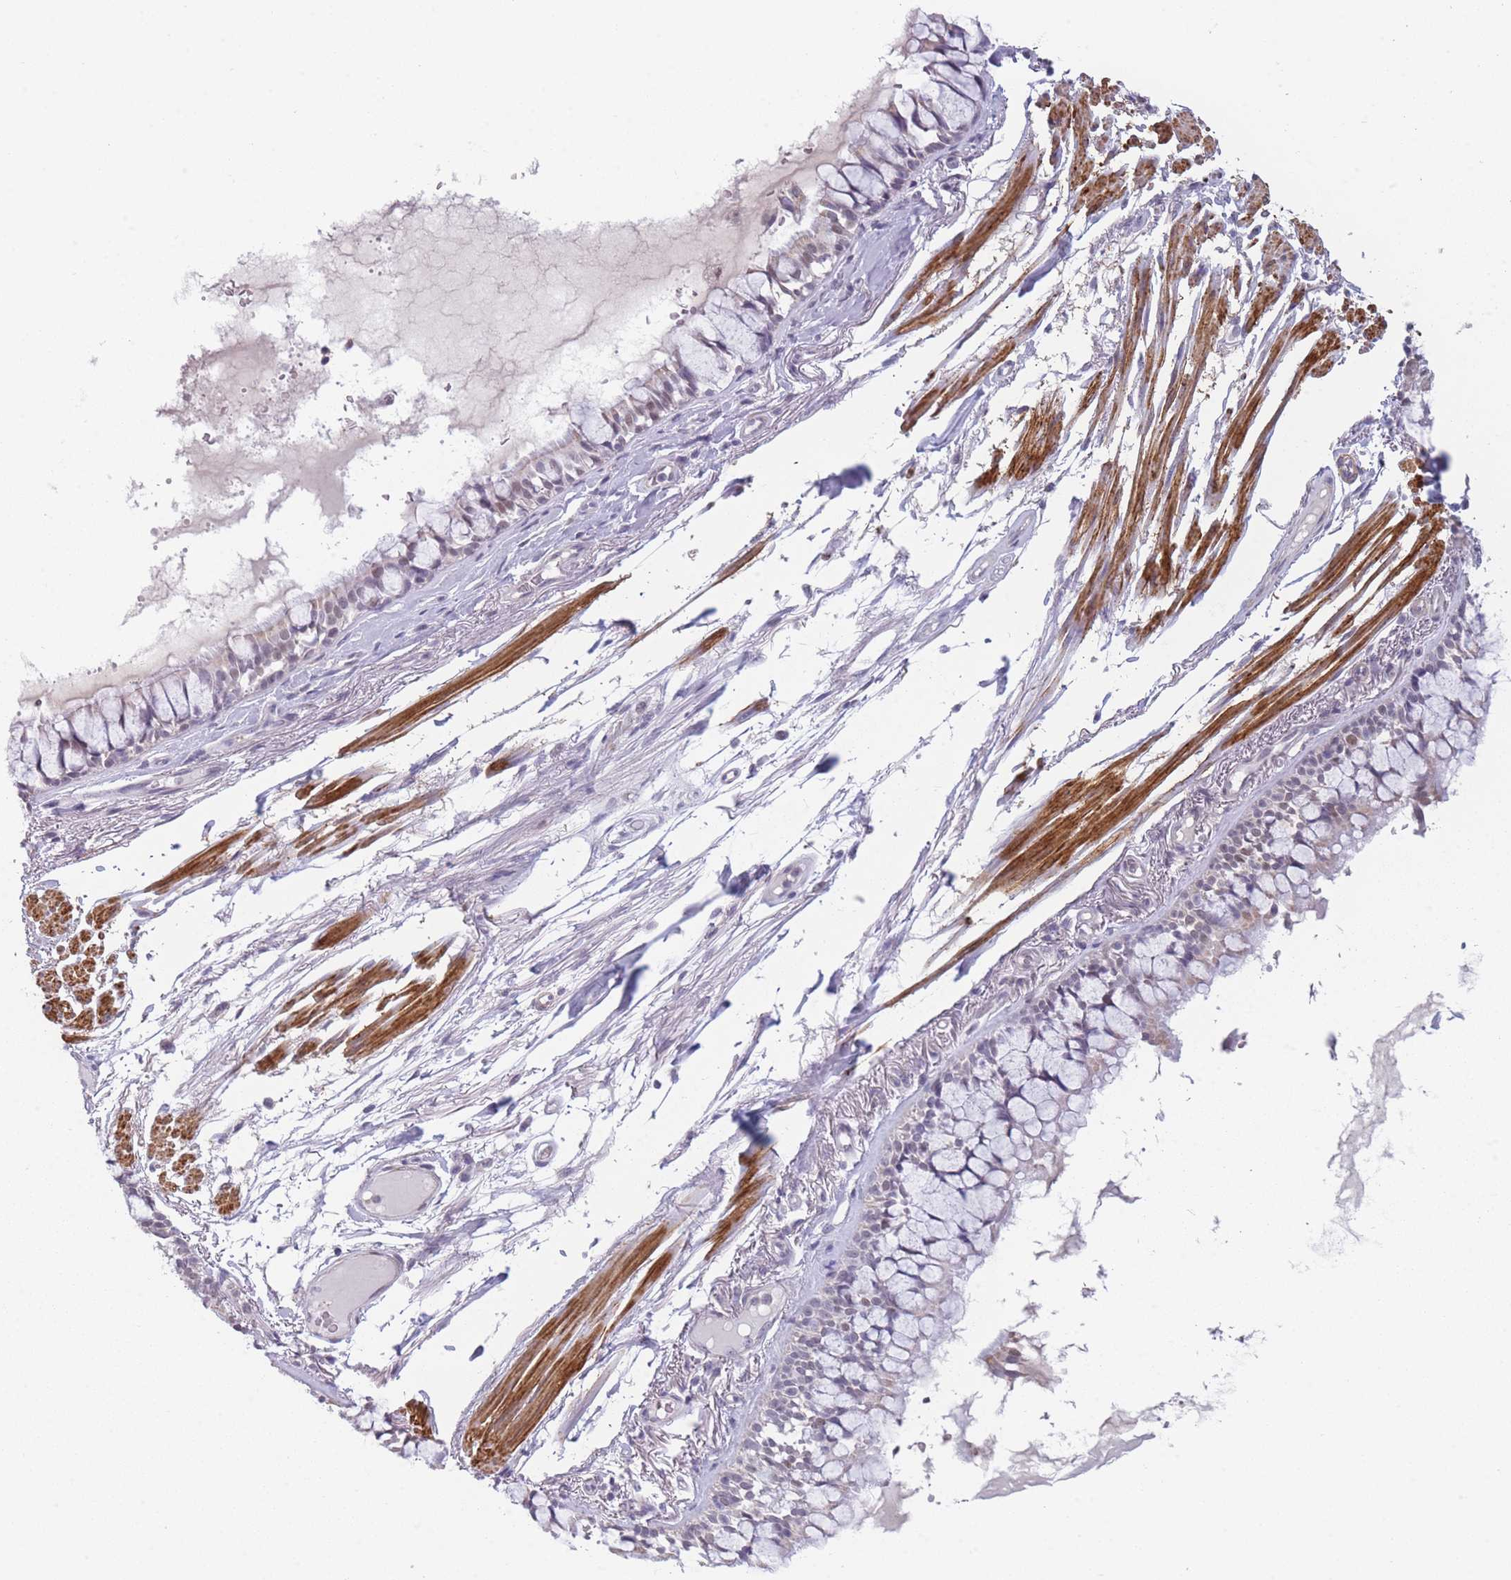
{"staining": {"intensity": "moderate", "quantity": "<25%", "location": "nuclear"}, "tissue": "bronchus", "cell_type": "Respiratory epithelial cells", "image_type": "normal", "snomed": [{"axis": "morphology", "description": "Normal tissue, NOS"}, {"axis": "topography", "description": "Bronchus"}], "caption": "DAB immunohistochemical staining of unremarkable bronchus shows moderate nuclear protein positivity in about <25% of respiratory epithelial cells.", "gene": "SIN3B", "patient": {"sex": "male", "age": 70}}